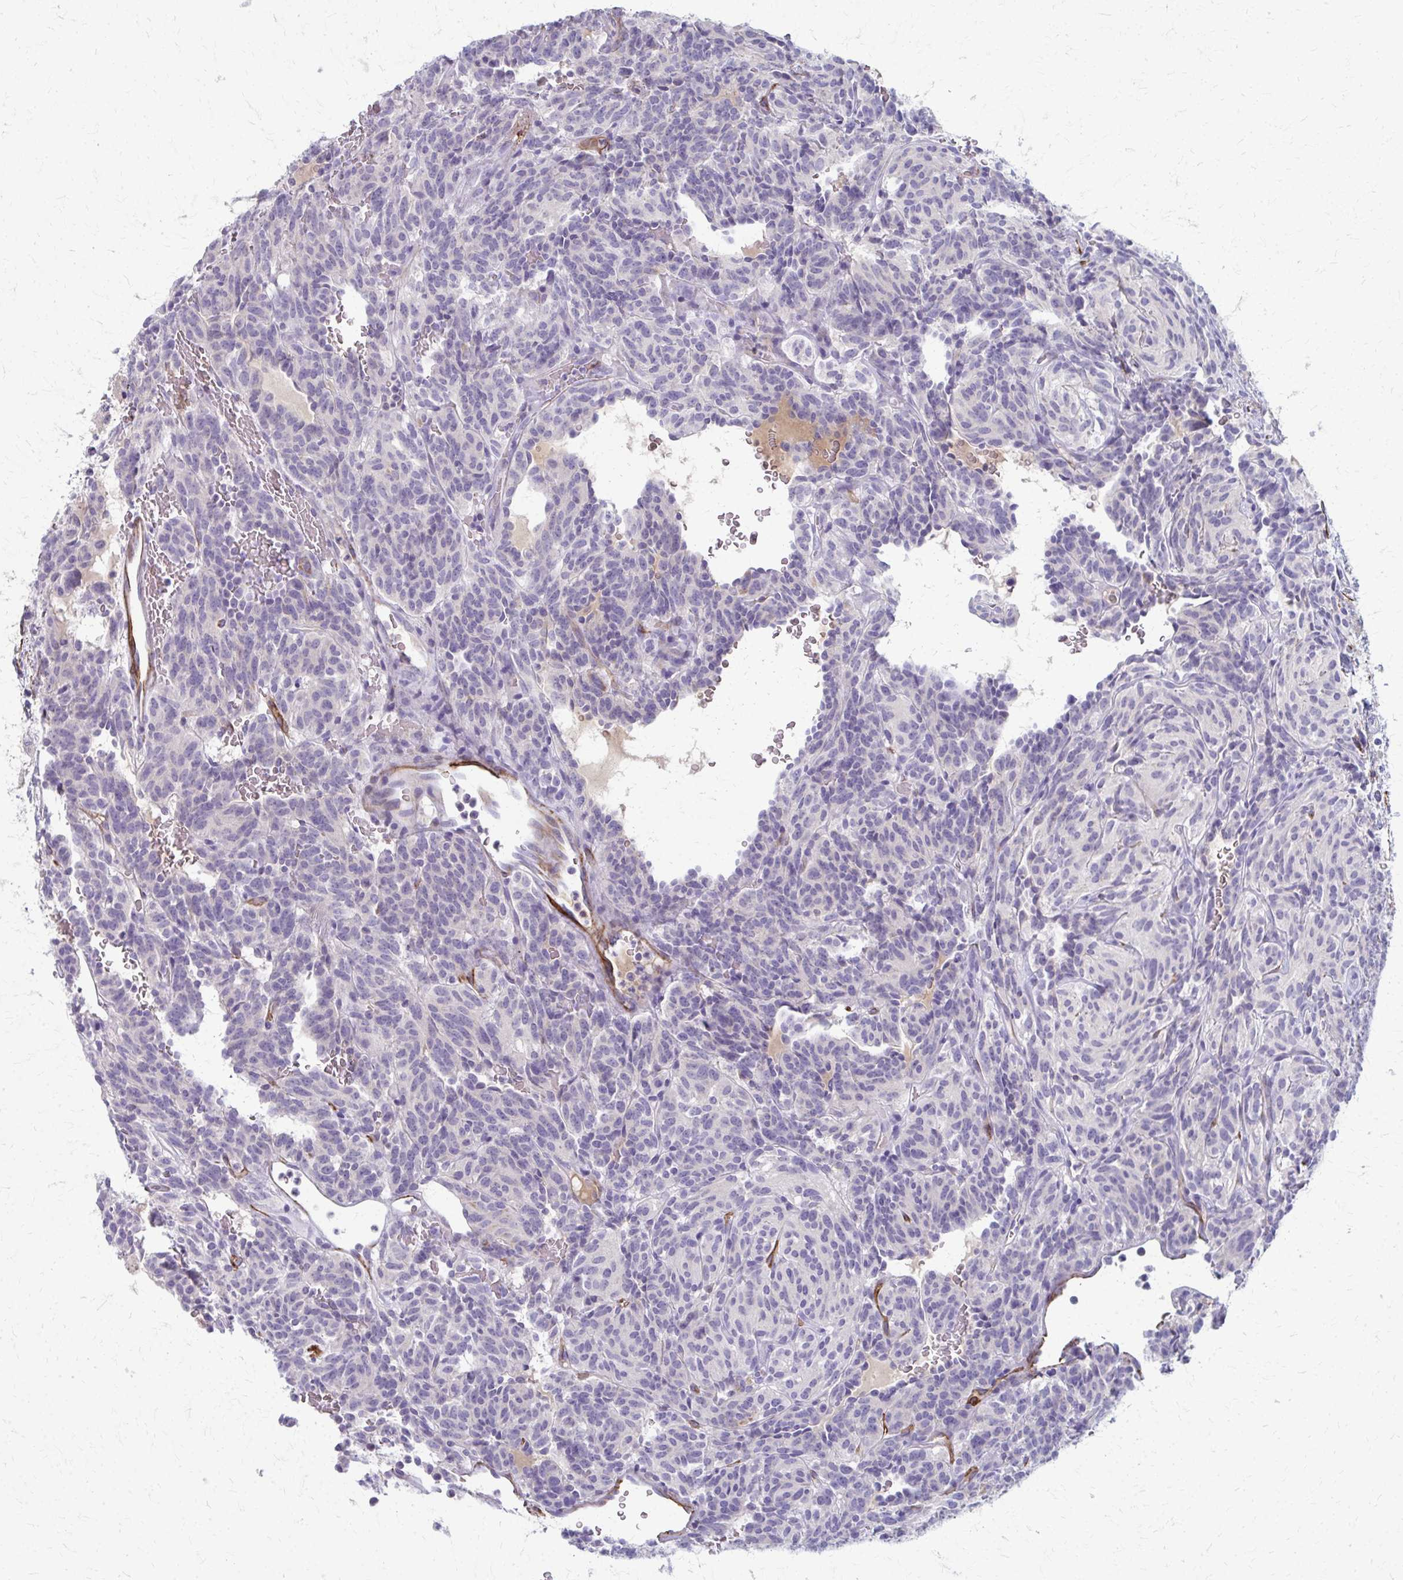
{"staining": {"intensity": "negative", "quantity": "none", "location": "none"}, "tissue": "carcinoid", "cell_type": "Tumor cells", "image_type": "cancer", "snomed": [{"axis": "morphology", "description": "Carcinoid, malignant, NOS"}, {"axis": "topography", "description": "Lung"}], "caption": "A high-resolution micrograph shows immunohistochemistry staining of carcinoid, which shows no significant staining in tumor cells. Brightfield microscopy of IHC stained with DAB (3,3'-diaminobenzidine) (brown) and hematoxylin (blue), captured at high magnification.", "gene": "ADIPOQ", "patient": {"sex": "female", "age": 61}}